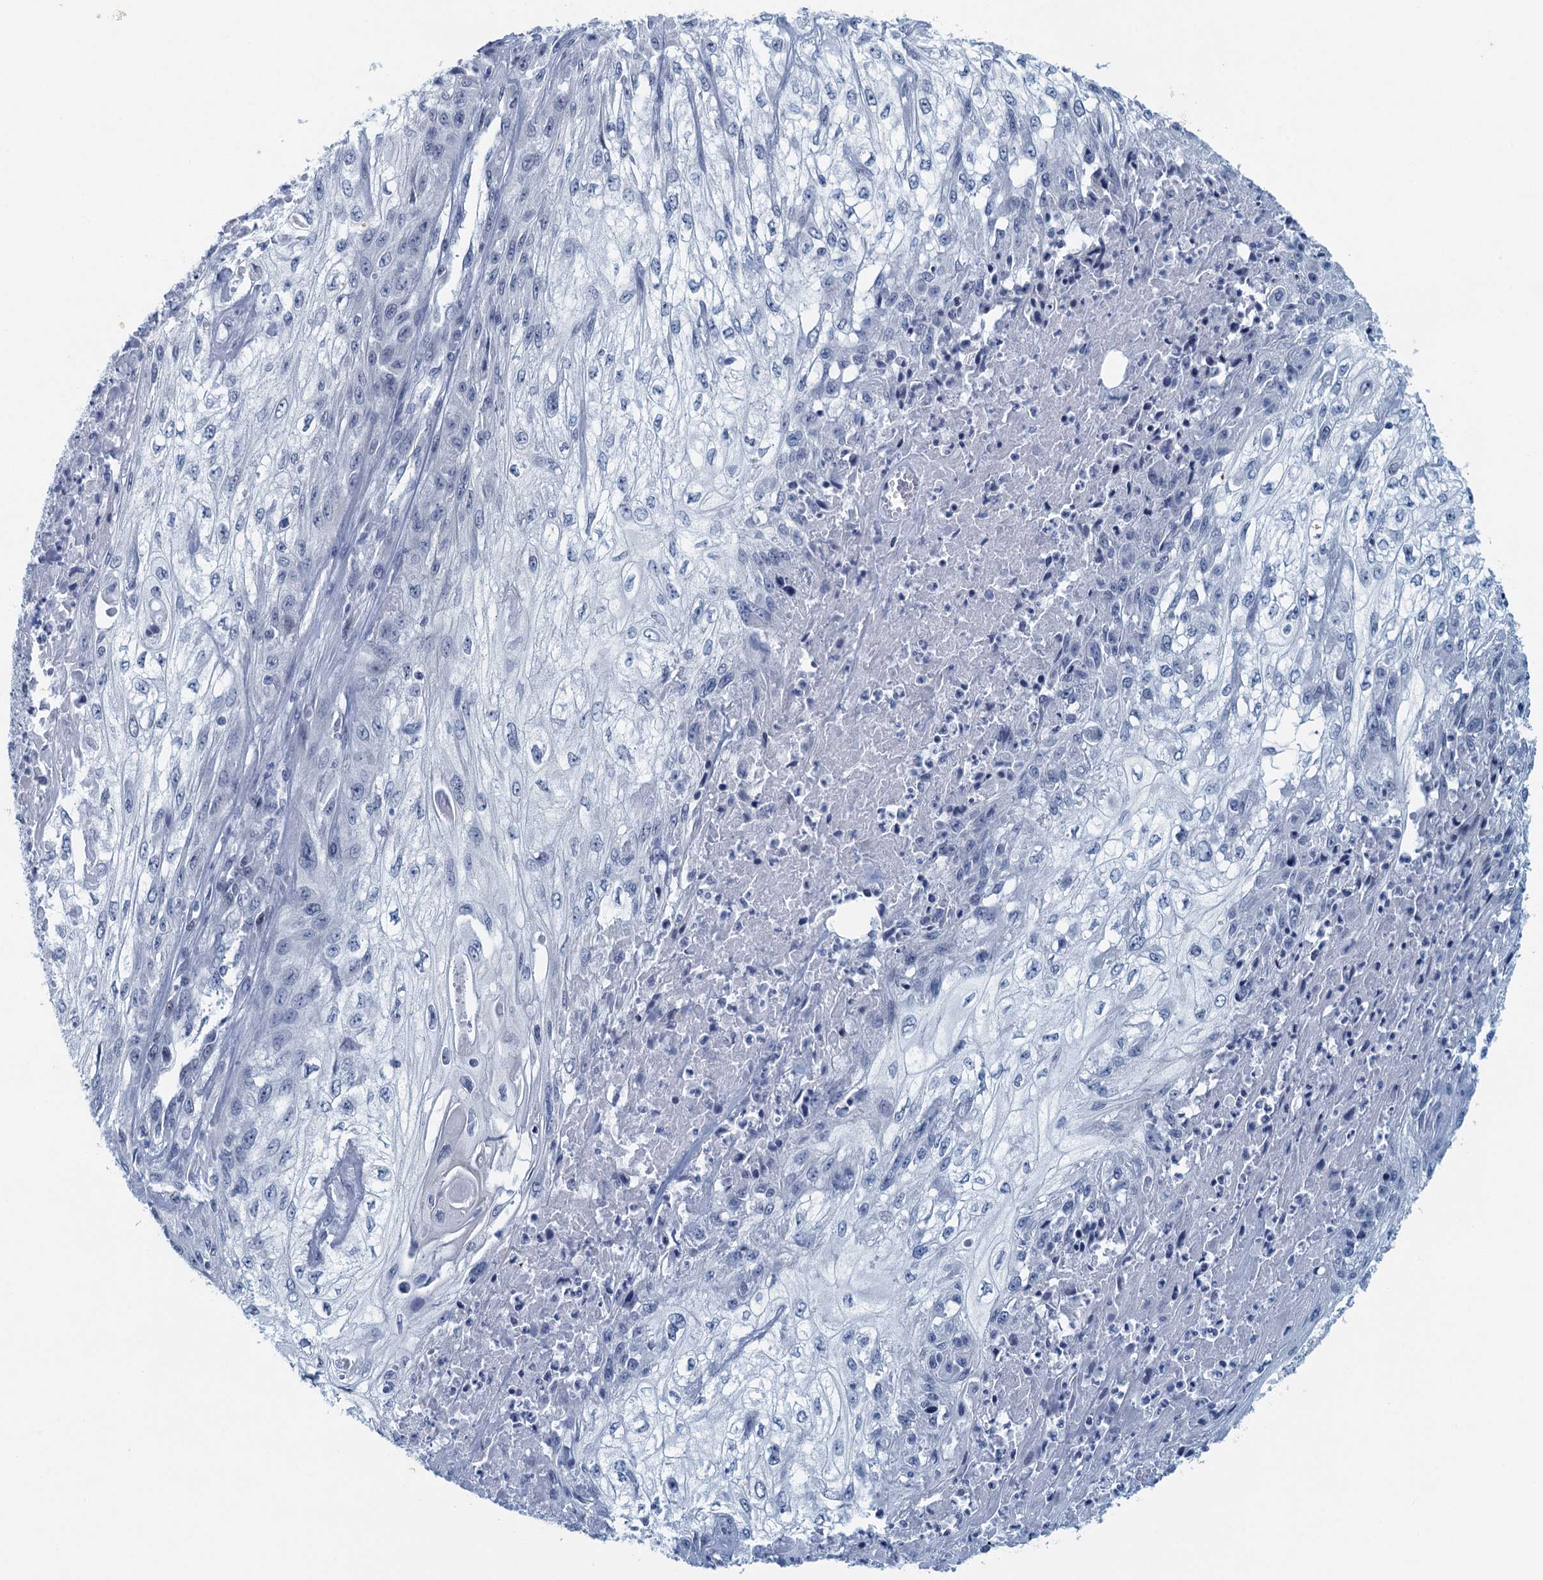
{"staining": {"intensity": "negative", "quantity": "none", "location": "none"}, "tissue": "skin cancer", "cell_type": "Tumor cells", "image_type": "cancer", "snomed": [{"axis": "morphology", "description": "Squamous cell carcinoma, NOS"}, {"axis": "morphology", "description": "Squamous cell carcinoma, metastatic, NOS"}, {"axis": "topography", "description": "Skin"}, {"axis": "topography", "description": "Lymph node"}], "caption": "DAB immunohistochemical staining of skin cancer (metastatic squamous cell carcinoma) demonstrates no significant positivity in tumor cells. (DAB (3,3'-diaminobenzidine) immunohistochemistry visualized using brightfield microscopy, high magnification).", "gene": "ENSG00000131152", "patient": {"sex": "male", "age": 75}}